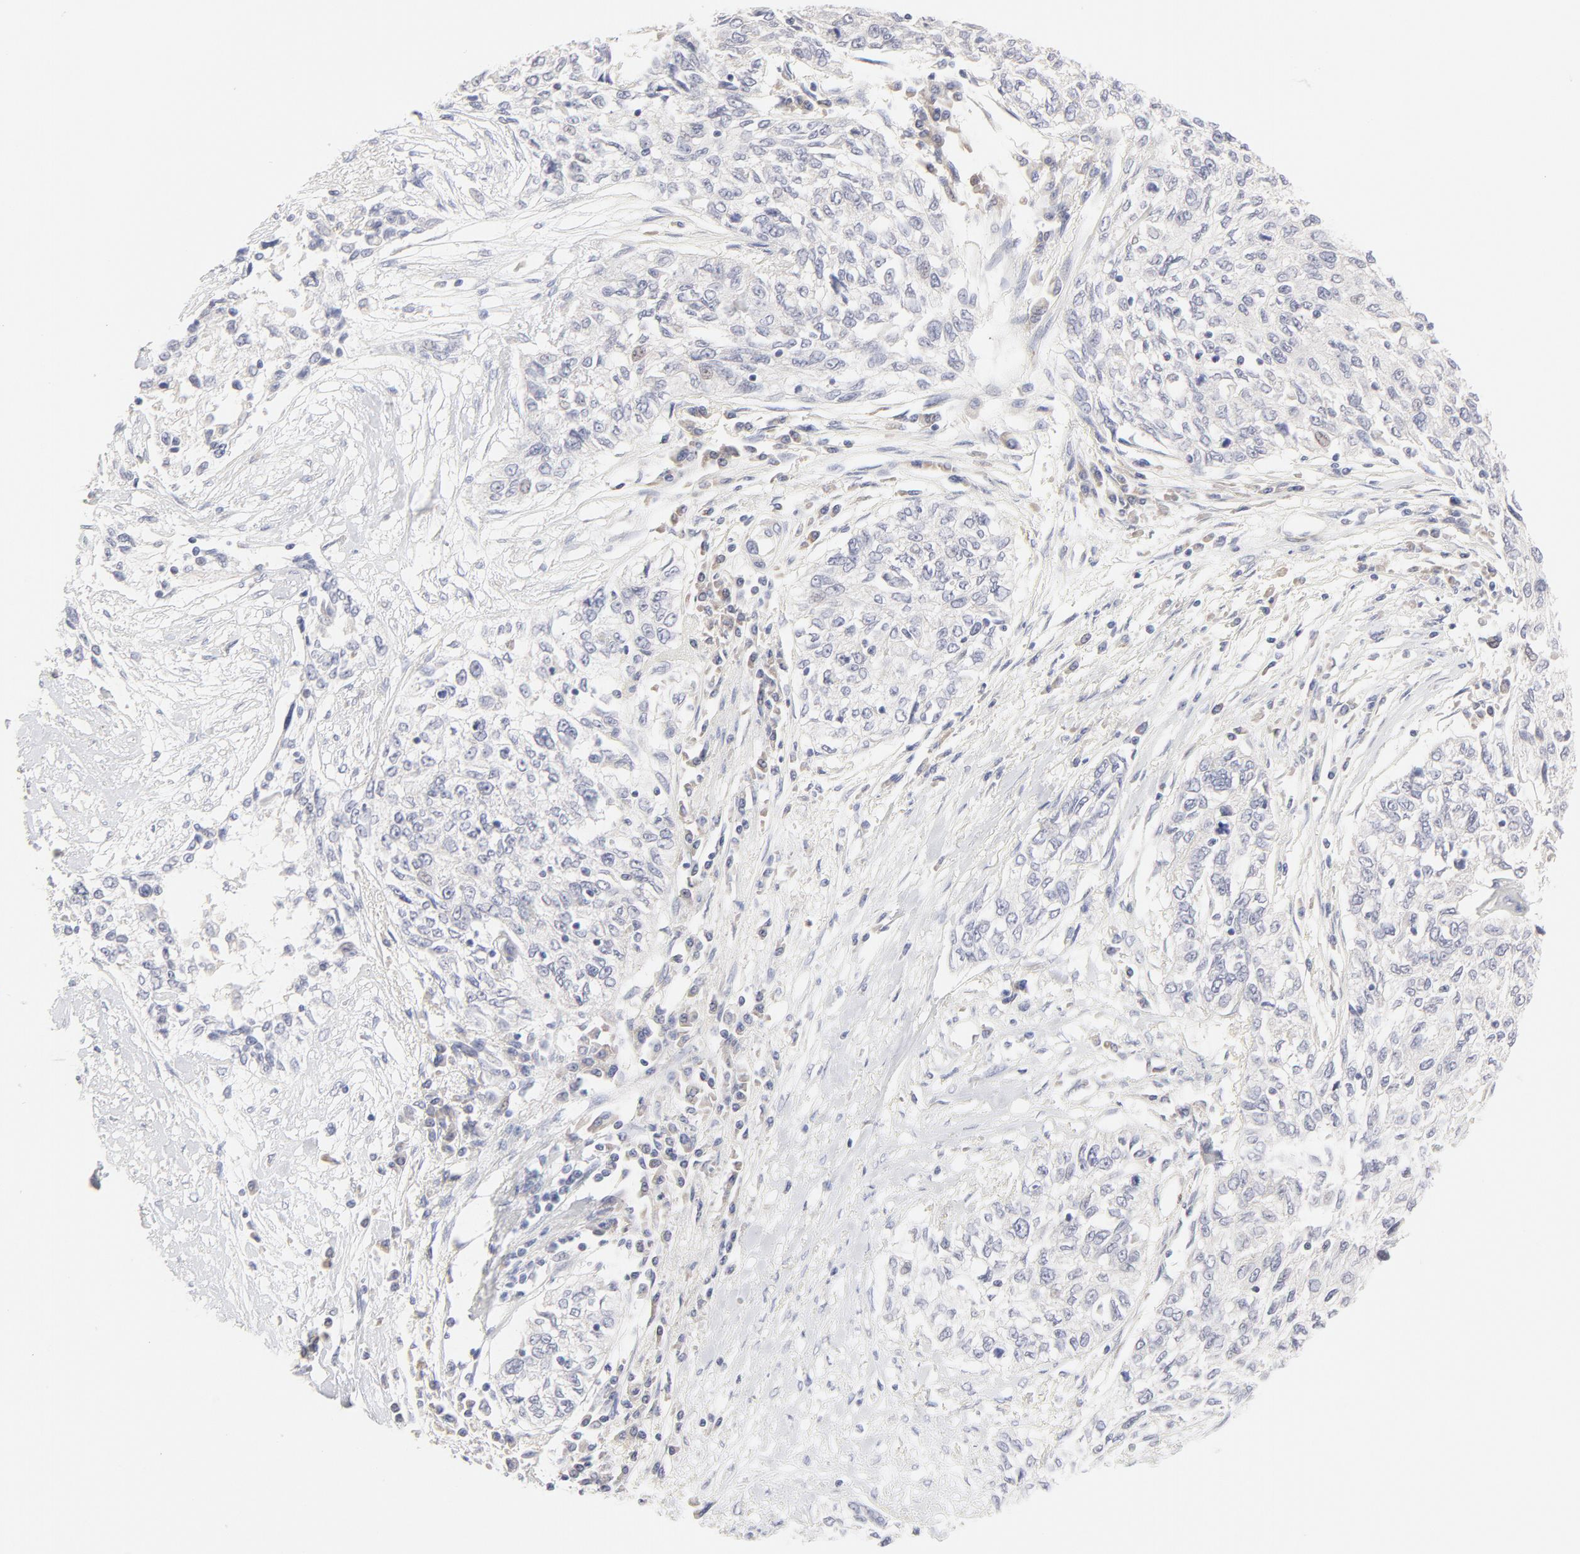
{"staining": {"intensity": "negative", "quantity": "none", "location": "none"}, "tissue": "cervical cancer", "cell_type": "Tumor cells", "image_type": "cancer", "snomed": [{"axis": "morphology", "description": "Squamous cell carcinoma, NOS"}, {"axis": "topography", "description": "Cervix"}], "caption": "Histopathology image shows no protein staining in tumor cells of squamous cell carcinoma (cervical) tissue.", "gene": "NKX2-2", "patient": {"sex": "female", "age": 57}}